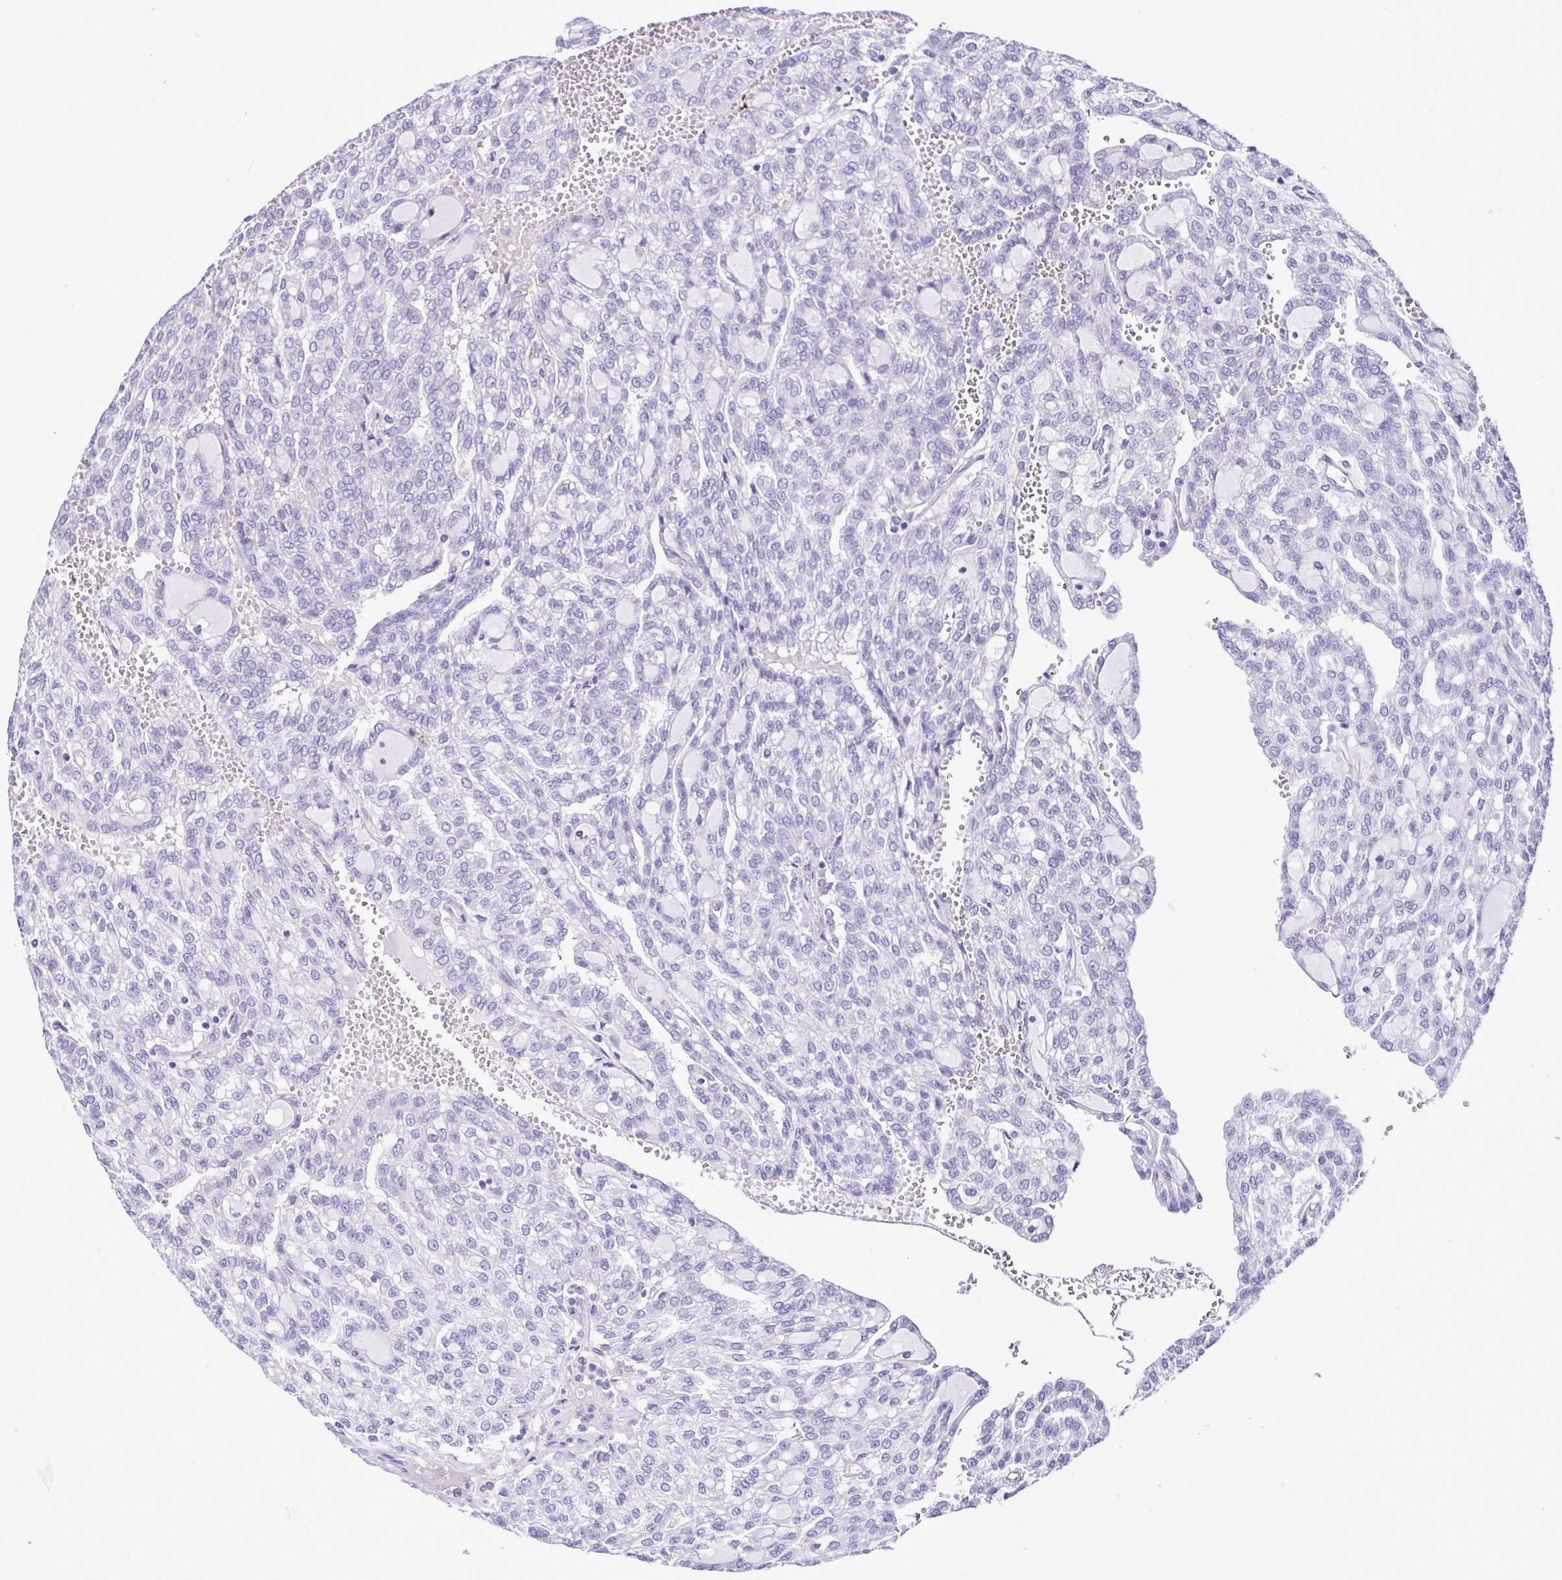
{"staining": {"intensity": "negative", "quantity": "none", "location": "none"}, "tissue": "renal cancer", "cell_type": "Tumor cells", "image_type": "cancer", "snomed": [{"axis": "morphology", "description": "Adenocarcinoma, NOS"}, {"axis": "topography", "description": "Kidney"}], "caption": "This is an immunohistochemistry micrograph of human renal cancer (adenocarcinoma). There is no staining in tumor cells.", "gene": "SPATA16", "patient": {"sex": "male", "age": 63}}